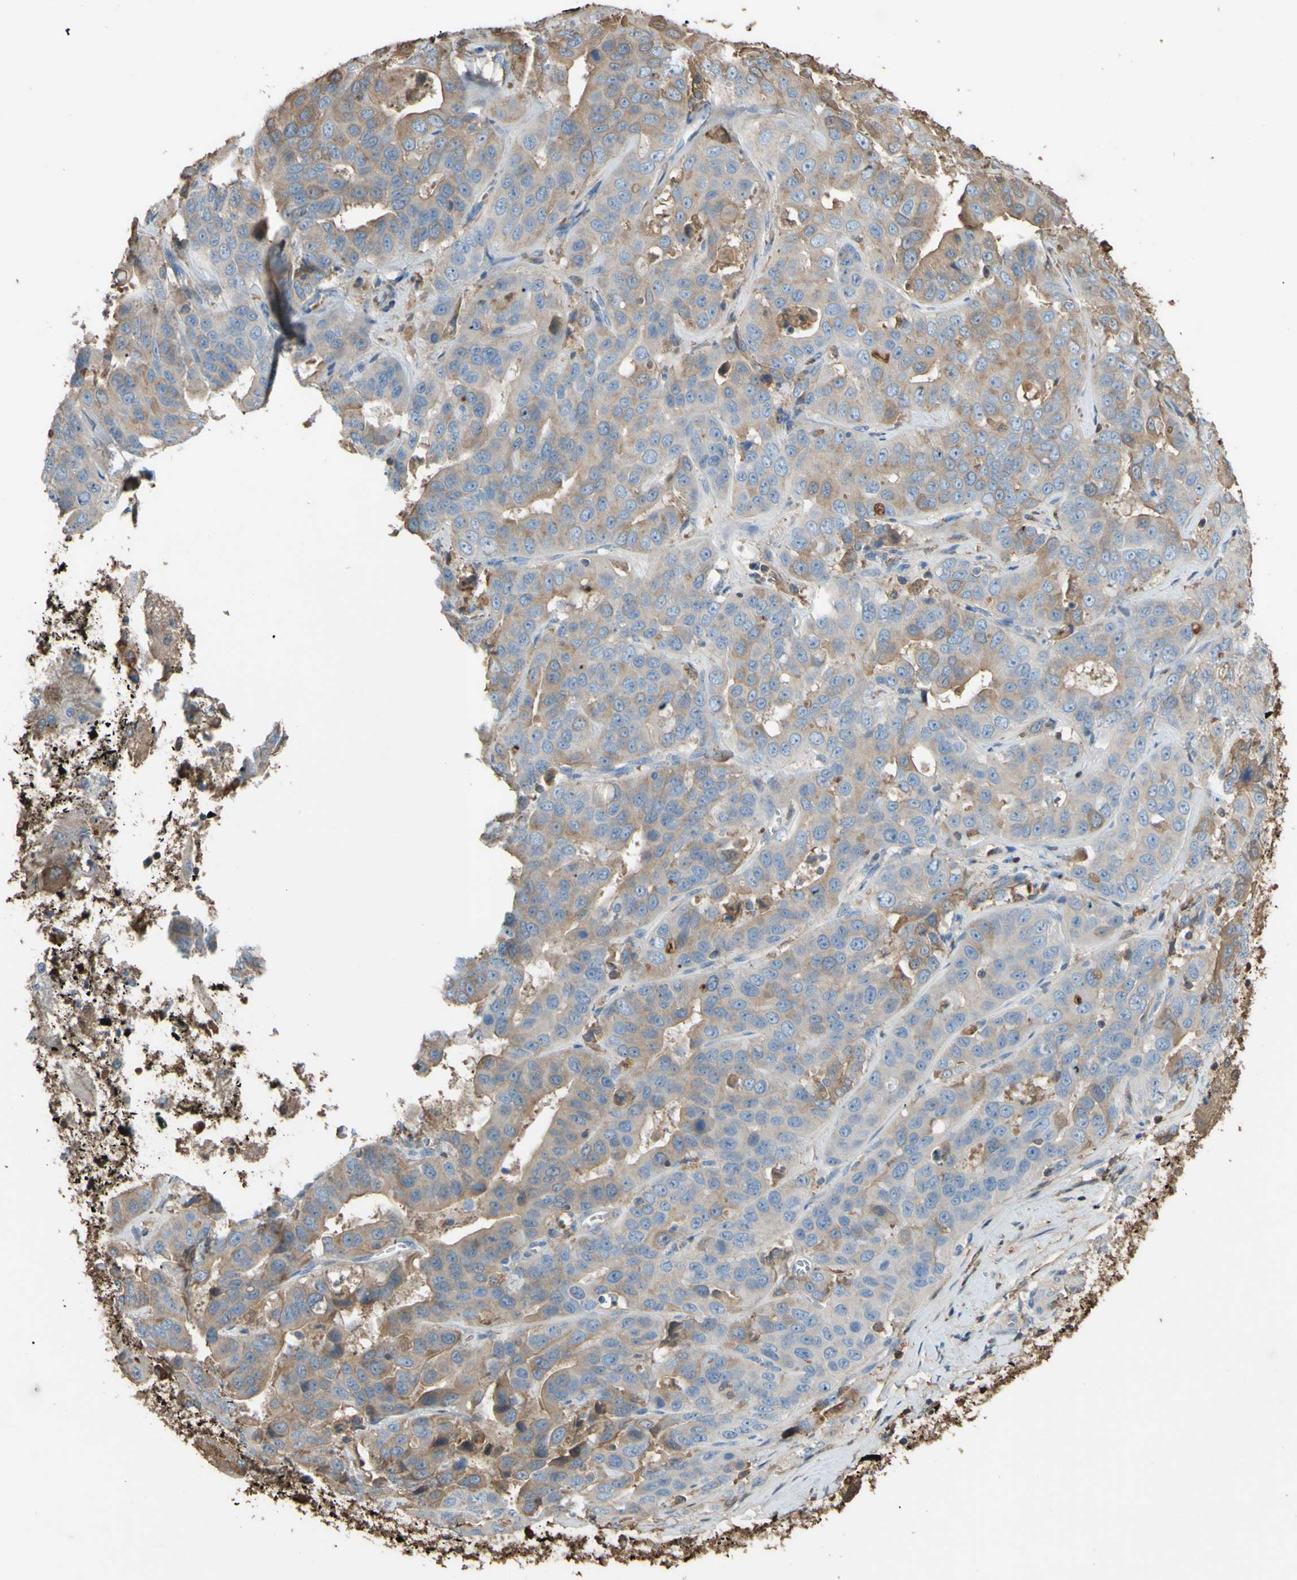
{"staining": {"intensity": "moderate", "quantity": "<25%", "location": "cytoplasmic/membranous"}, "tissue": "liver cancer", "cell_type": "Tumor cells", "image_type": "cancer", "snomed": [{"axis": "morphology", "description": "Cholangiocarcinoma"}, {"axis": "topography", "description": "Liver"}], "caption": "Immunohistochemistry of cholangiocarcinoma (liver) displays low levels of moderate cytoplasmic/membranous positivity in about <25% of tumor cells. (DAB (3,3'-diaminobenzidine) IHC with brightfield microscopy, high magnification).", "gene": "PTGDS", "patient": {"sex": "female", "age": 52}}